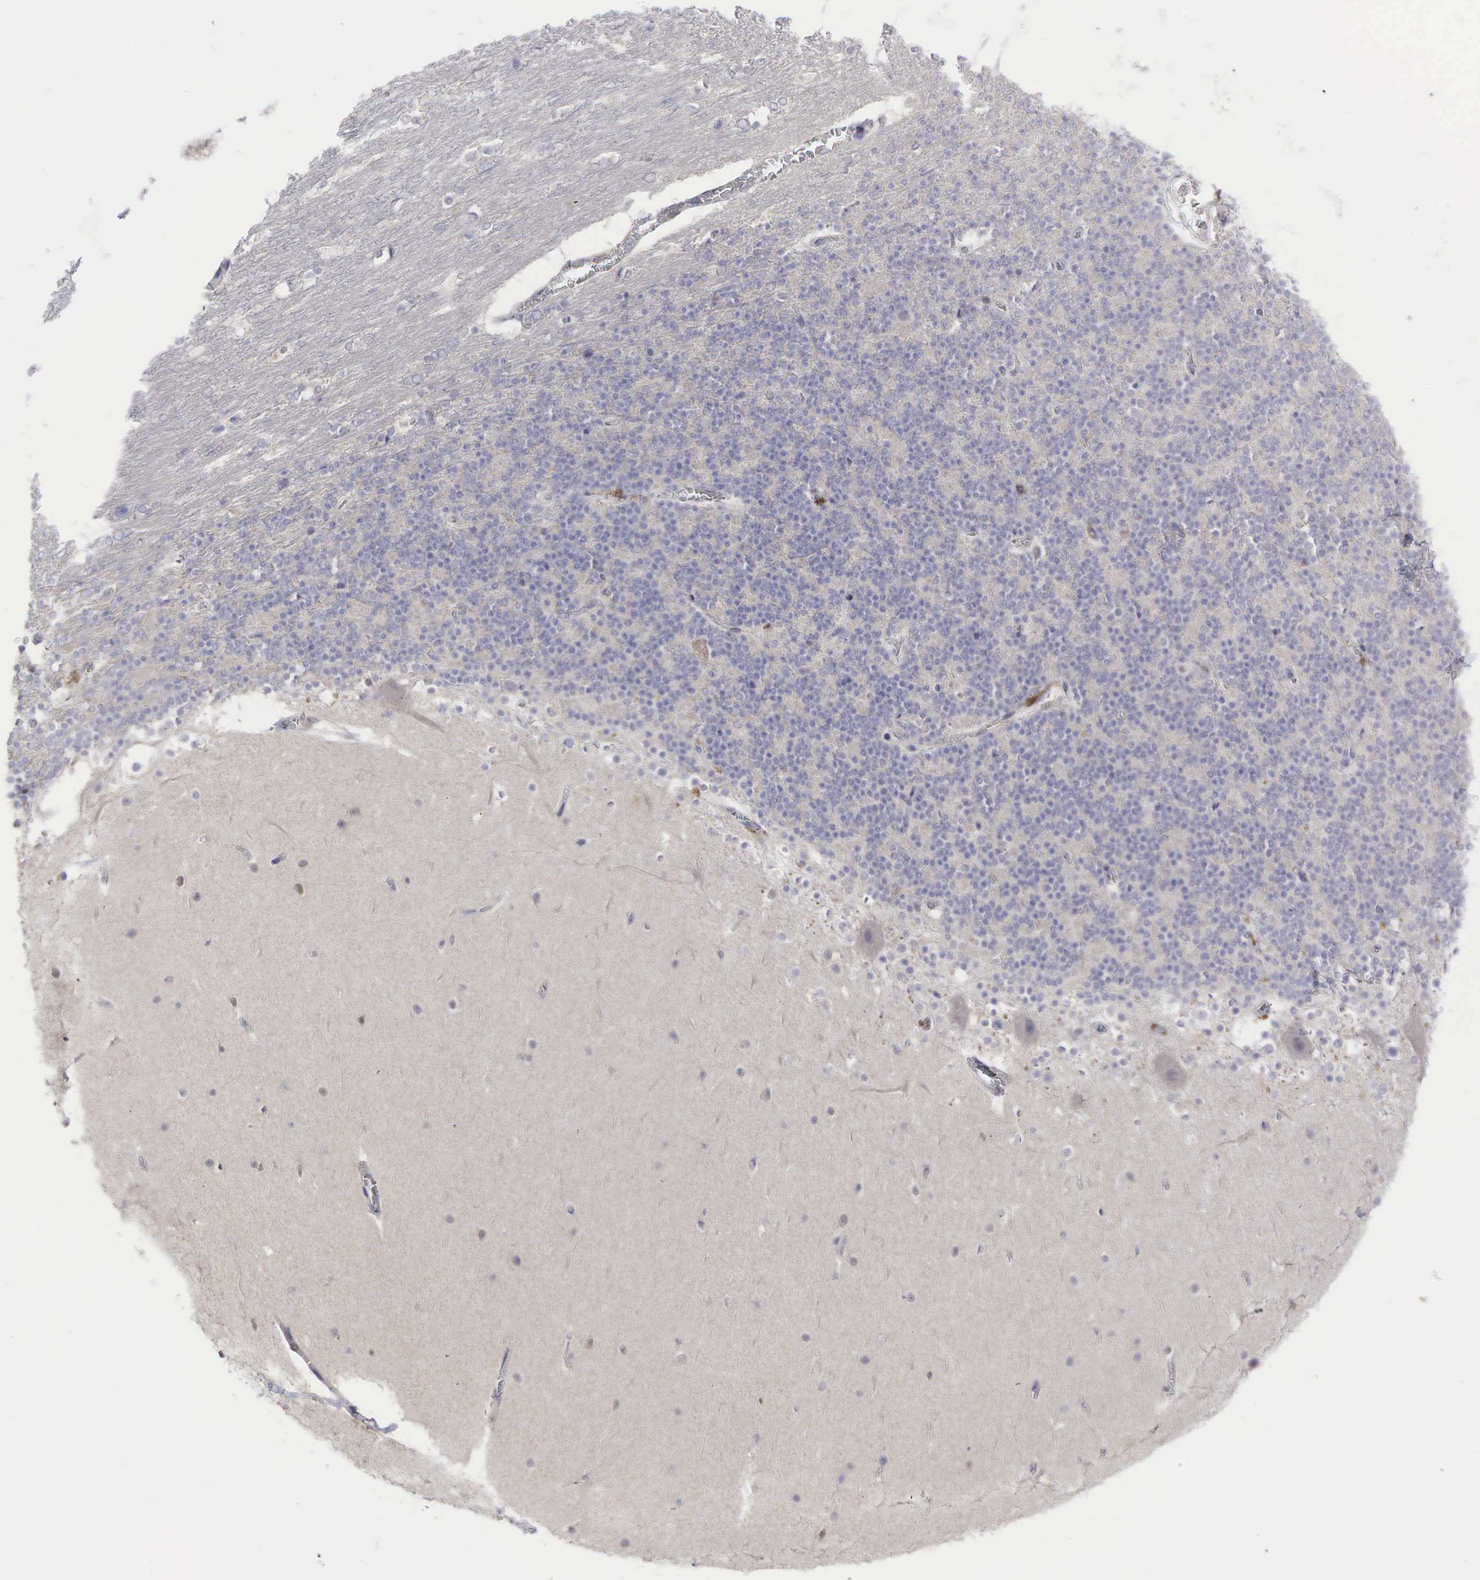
{"staining": {"intensity": "negative", "quantity": "none", "location": "none"}, "tissue": "cerebellum", "cell_type": "Cells in granular layer", "image_type": "normal", "snomed": [{"axis": "morphology", "description": "Normal tissue, NOS"}, {"axis": "topography", "description": "Cerebellum"}], "caption": "Cells in granular layer are negative for protein expression in unremarkable human cerebellum. (DAB (3,3'-diaminobenzidine) immunohistochemistry (IHC) with hematoxylin counter stain).", "gene": "CCND1", "patient": {"sex": "female", "age": 19}}